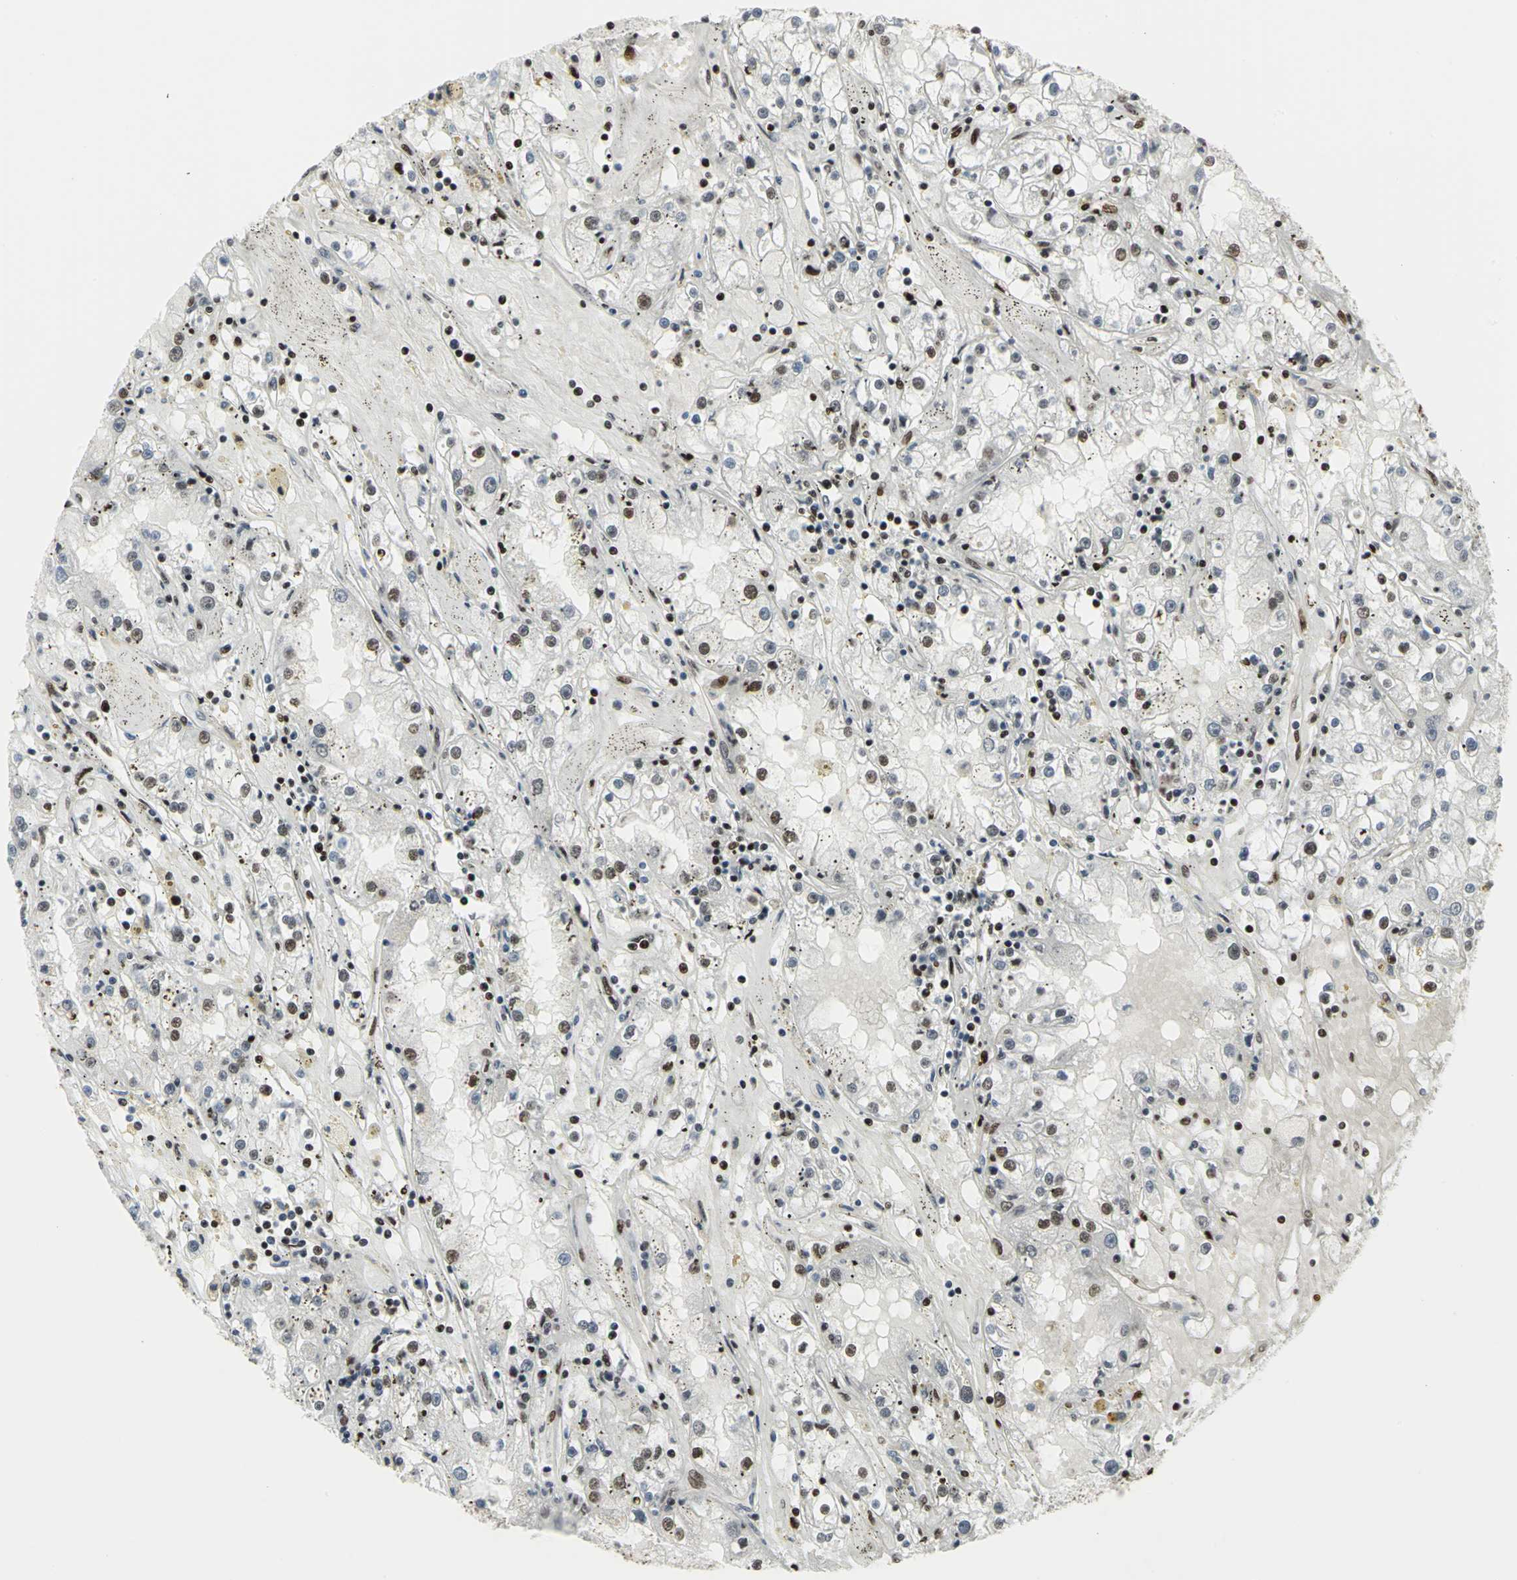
{"staining": {"intensity": "moderate", "quantity": "25%-75%", "location": "nuclear"}, "tissue": "renal cancer", "cell_type": "Tumor cells", "image_type": "cancer", "snomed": [{"axis": "morphology", "description": "Adenocarcinoma, NOS"}, {"axis": "topography", "description": "Kidney"}], "caption": "About 25%-75% of tumor cells in human renal adenocarcinoma exhibit moderate nuclear protein expression as visualized by brown immunohistochemical staining.", "gene": "SMARCA4", "patient": {"sex": "male", "age": 56}}